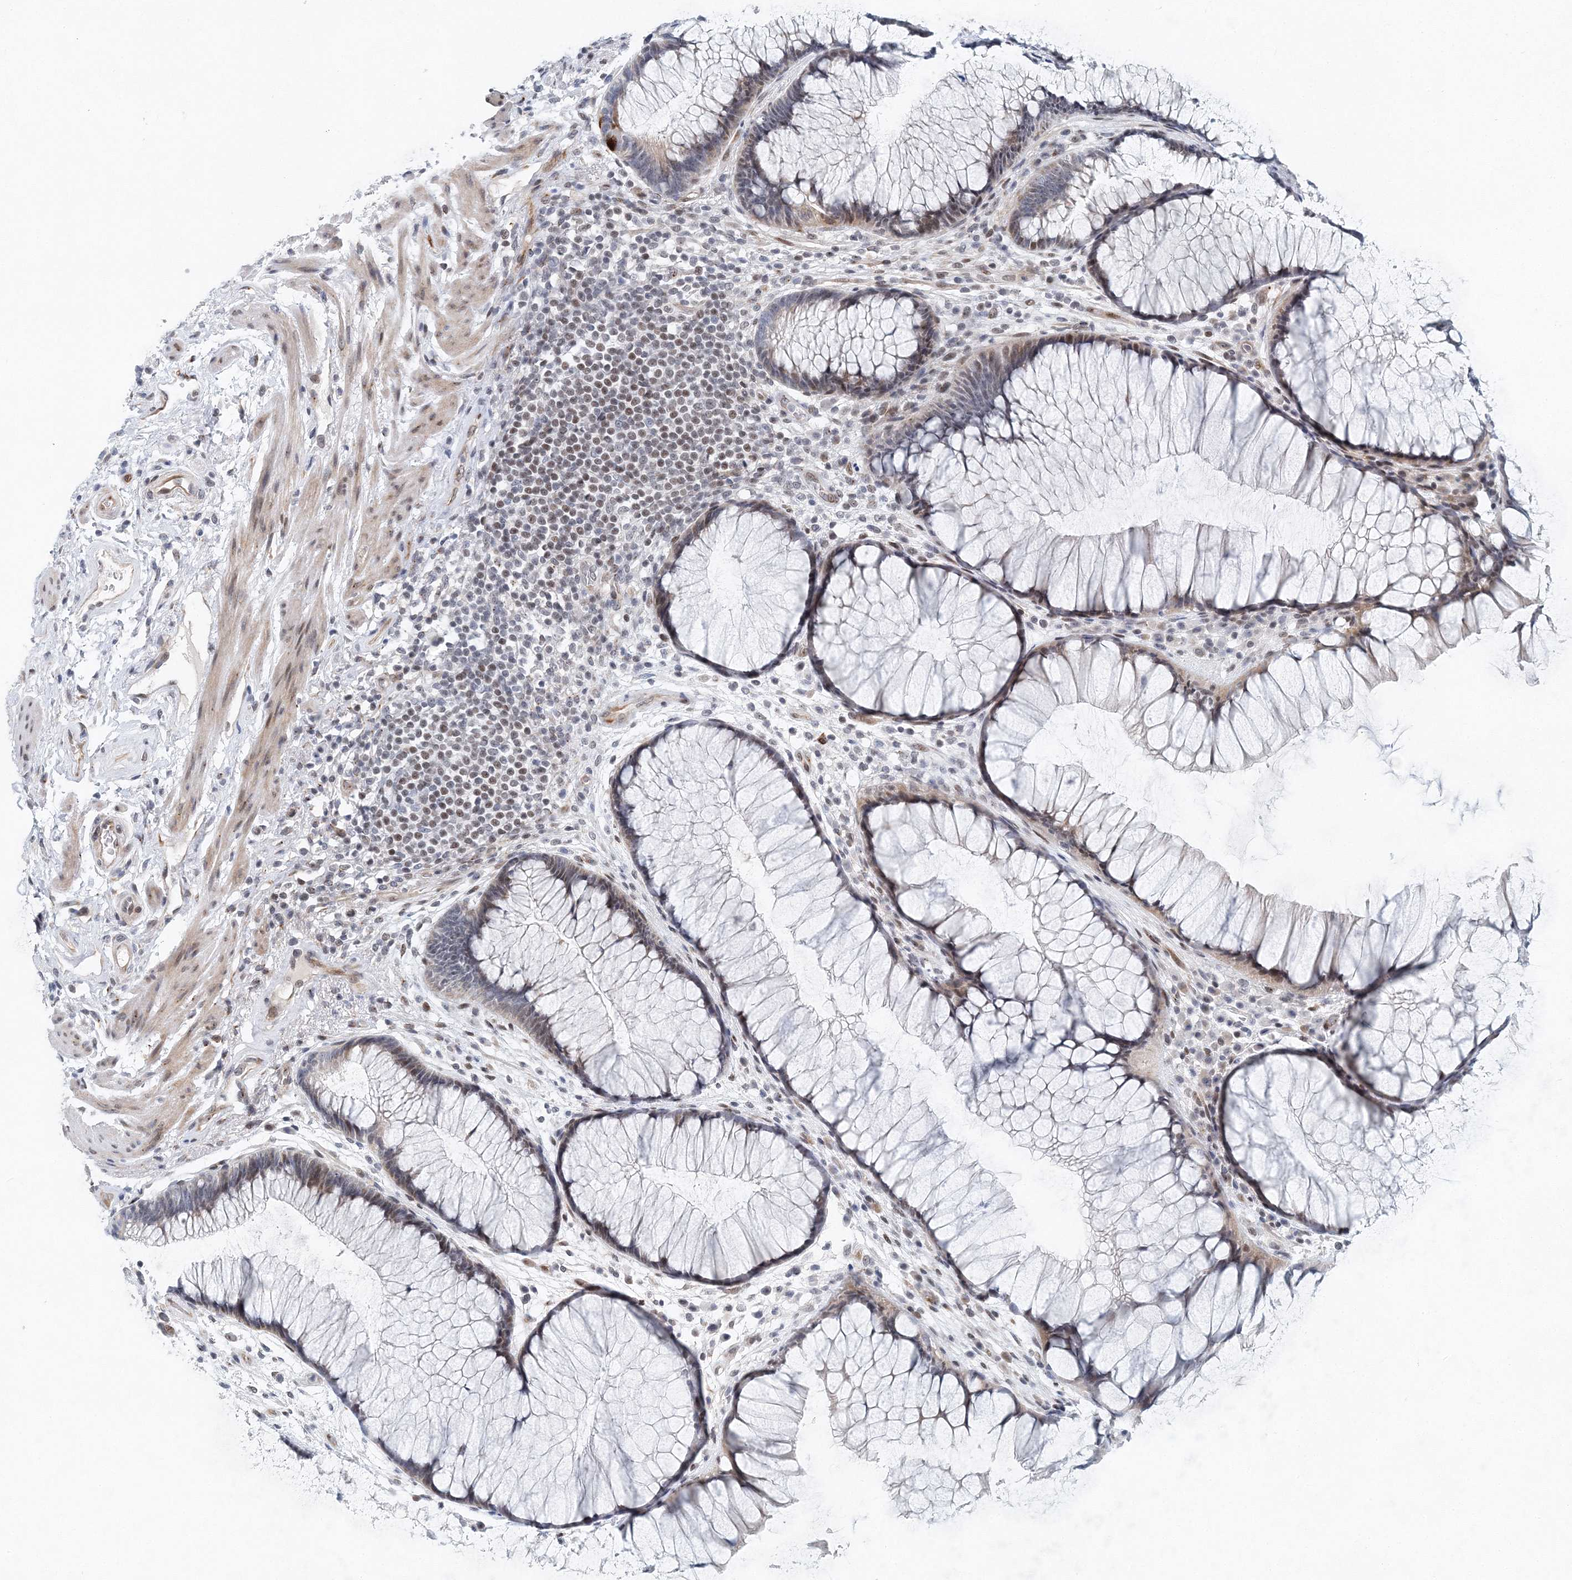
{"staining": {"intensity": "moderate", "quantity": "<25%", "location": "nuclear"}, "tissue": "rectum", "cell_type": "Glandular cells", "image_type": "normal", "snomed": [{"axis": "morphology", "description": "Normal tissue, NOS"}, {"axis": "topography", "description": "Rectum"}], "caption": "High-power microscopy captured an immunohistochemistry (IHC) photomicrograph of unremarkable rectum, revealing moderate nuclear staining in approximately <25% of glandular cells.", "gene": "UIMC1", "patient": {"sex": "male", "age": 51}}